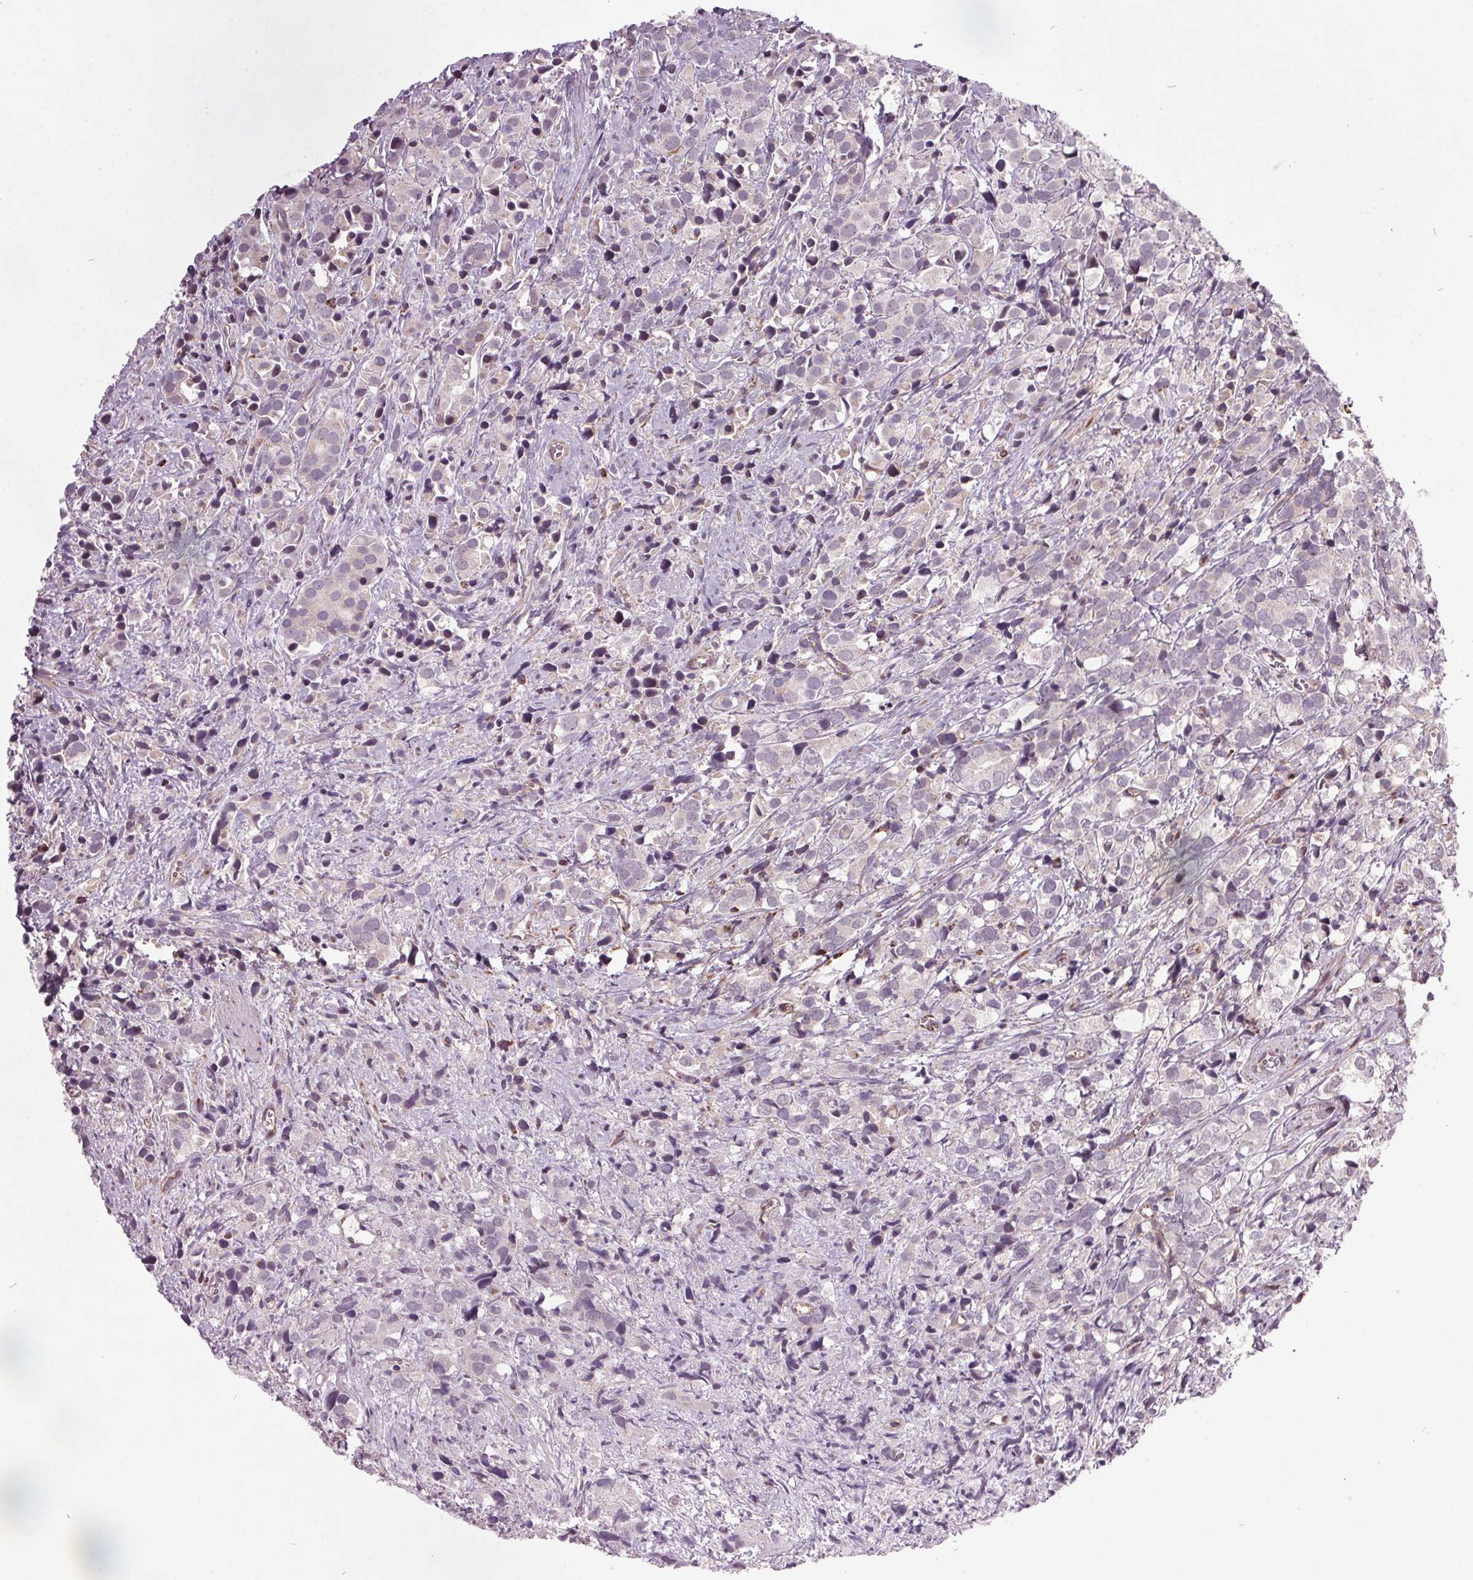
{"staining": {"intensity": "negative", "quantity": "none", "location": "none"}, "tissue": "prostate cancer", "cell_type": "Tumor cells", "image_type": "cancer", "snomed": [{"axis": "morphology", "description": "Adenocarcinoma, High grade"}, {"axis": "topography", "description": "Prostate"}], "caption": "Human prostate cancer stained for a protein using IHC shows no positivity in tumor cells.", "gene": "NDUFS6", "patient": {"sex": "male", "age": 86}}